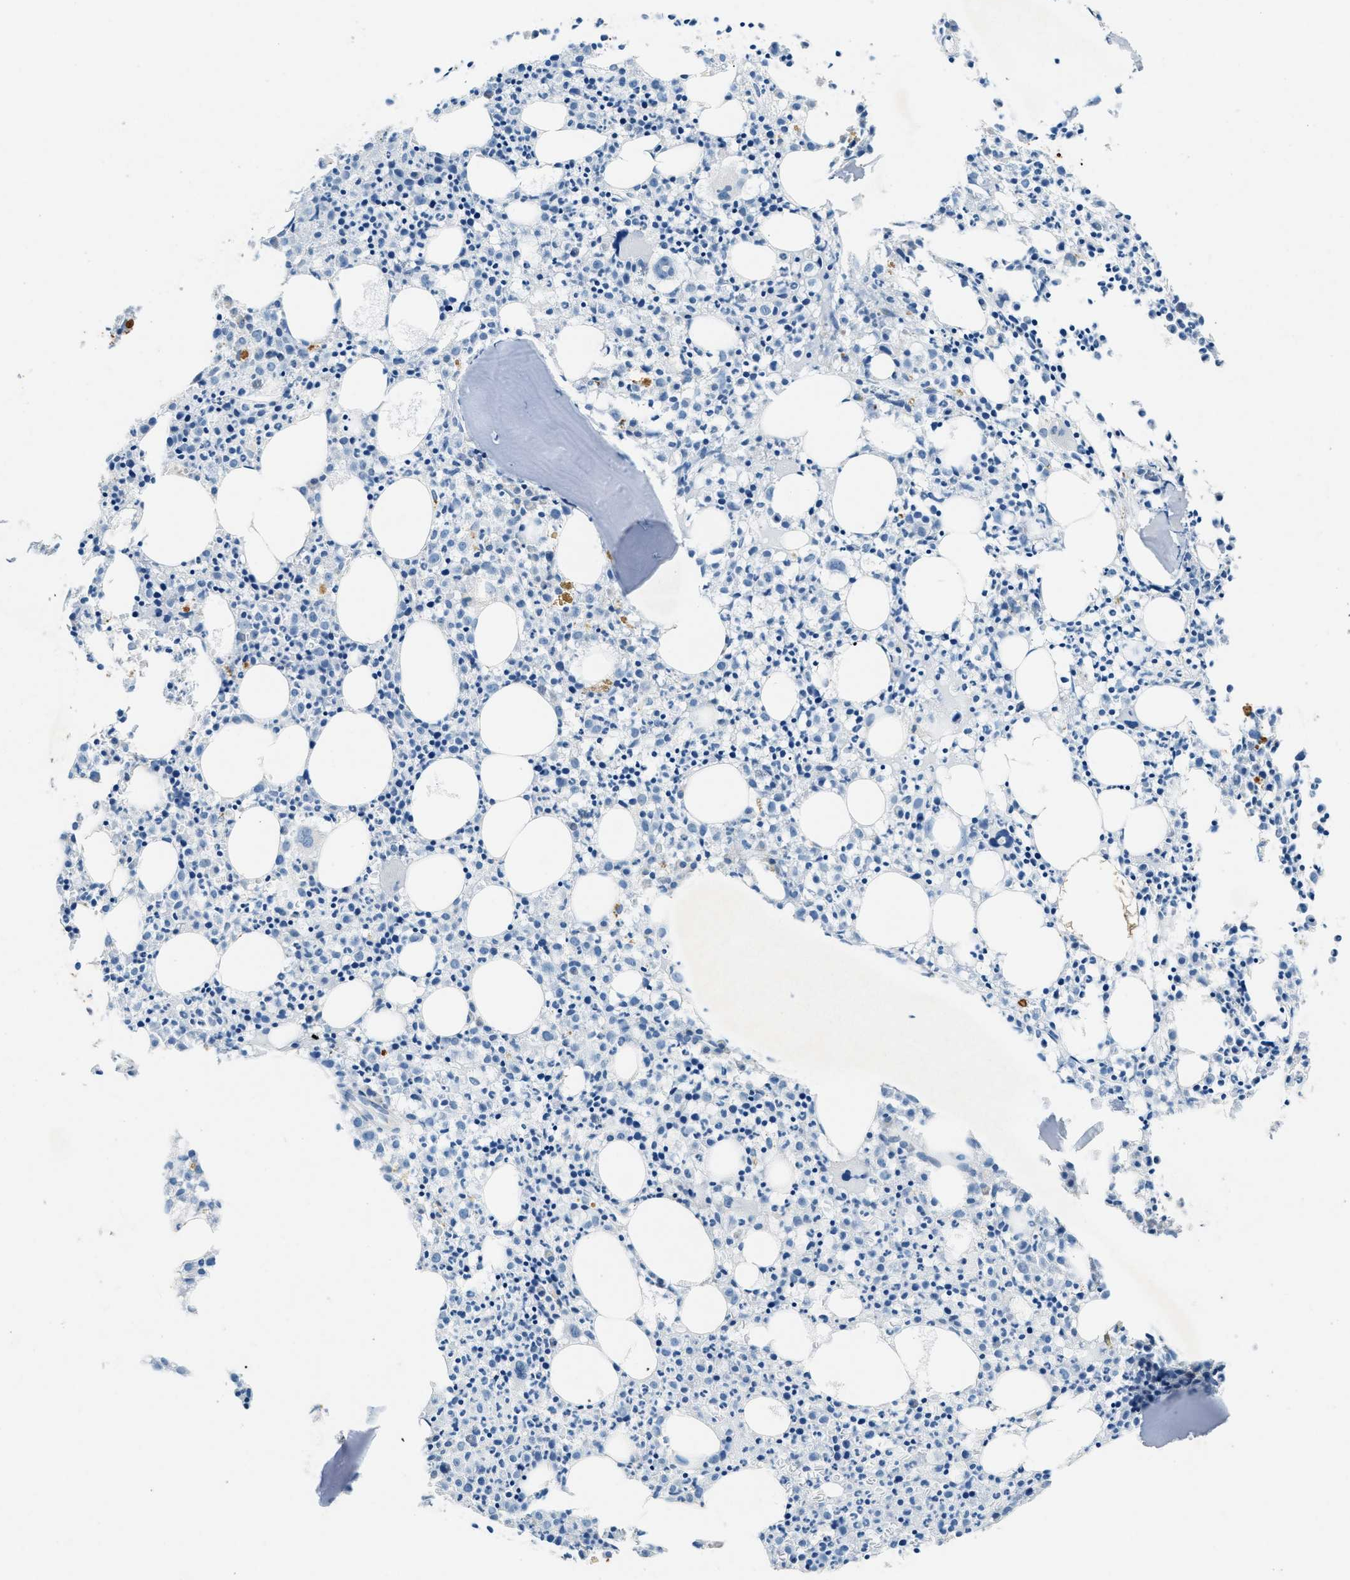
{"staining": {"intensity": "negative", "quantity": "none", "location": "none"}, "tissue": "bone marrow", "cell_type": "Hematopoietic cells", "image_type": "normal", "snomed": [{"axis": "morphology", "description": "Normal tissue, NOS"}, {"axis": "morphology", "description": "Inflammation, NOS"}, {"axis": "topography", "description": "Bone marrow"}], "caption": "IHC of benign human bone marrow reveals no expression in hematopoietic cells.", "gene": "CFAP20", "patient": {"sex": "male", "age": 25}}